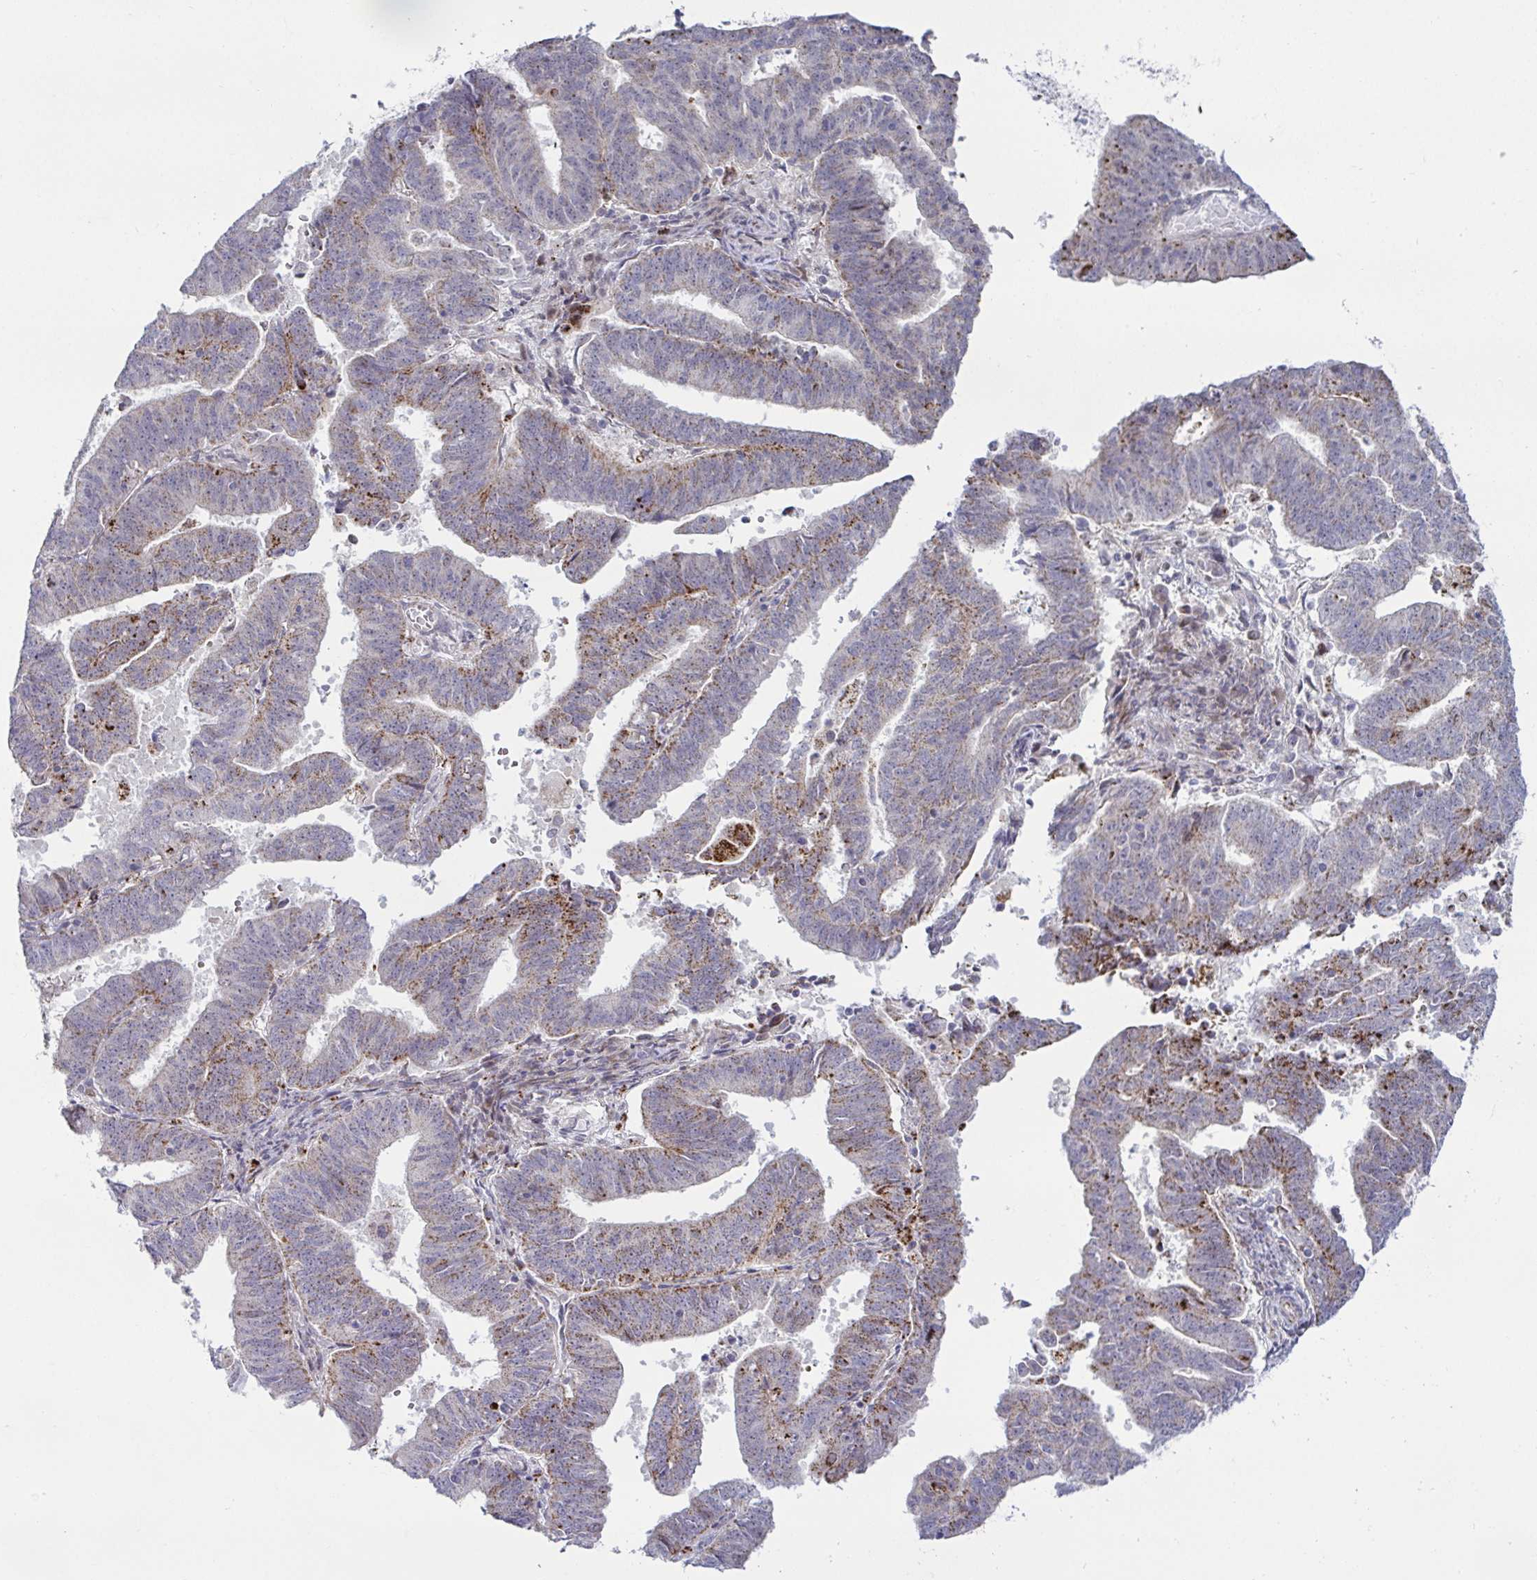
{"staining": {"intensity": "moderate", "quantity": "25%-75%", "location": "cytoplasmic/membranous"}, "tissue": "endometrial cancer", "cell_type": "Tumor cells", "image_type": "cancer", "snomed": [{"axis": "morphology", "description": "Adenocarcinoma, NOS"}, {"axis": "topography", "description": "Endometrium"}], "caption": "Endometrial cancer stained with a protein marker reveals moderate staining in tumor cells.", "gene": "DZIP1", "patient": {"sex": "female", "age": 82}}